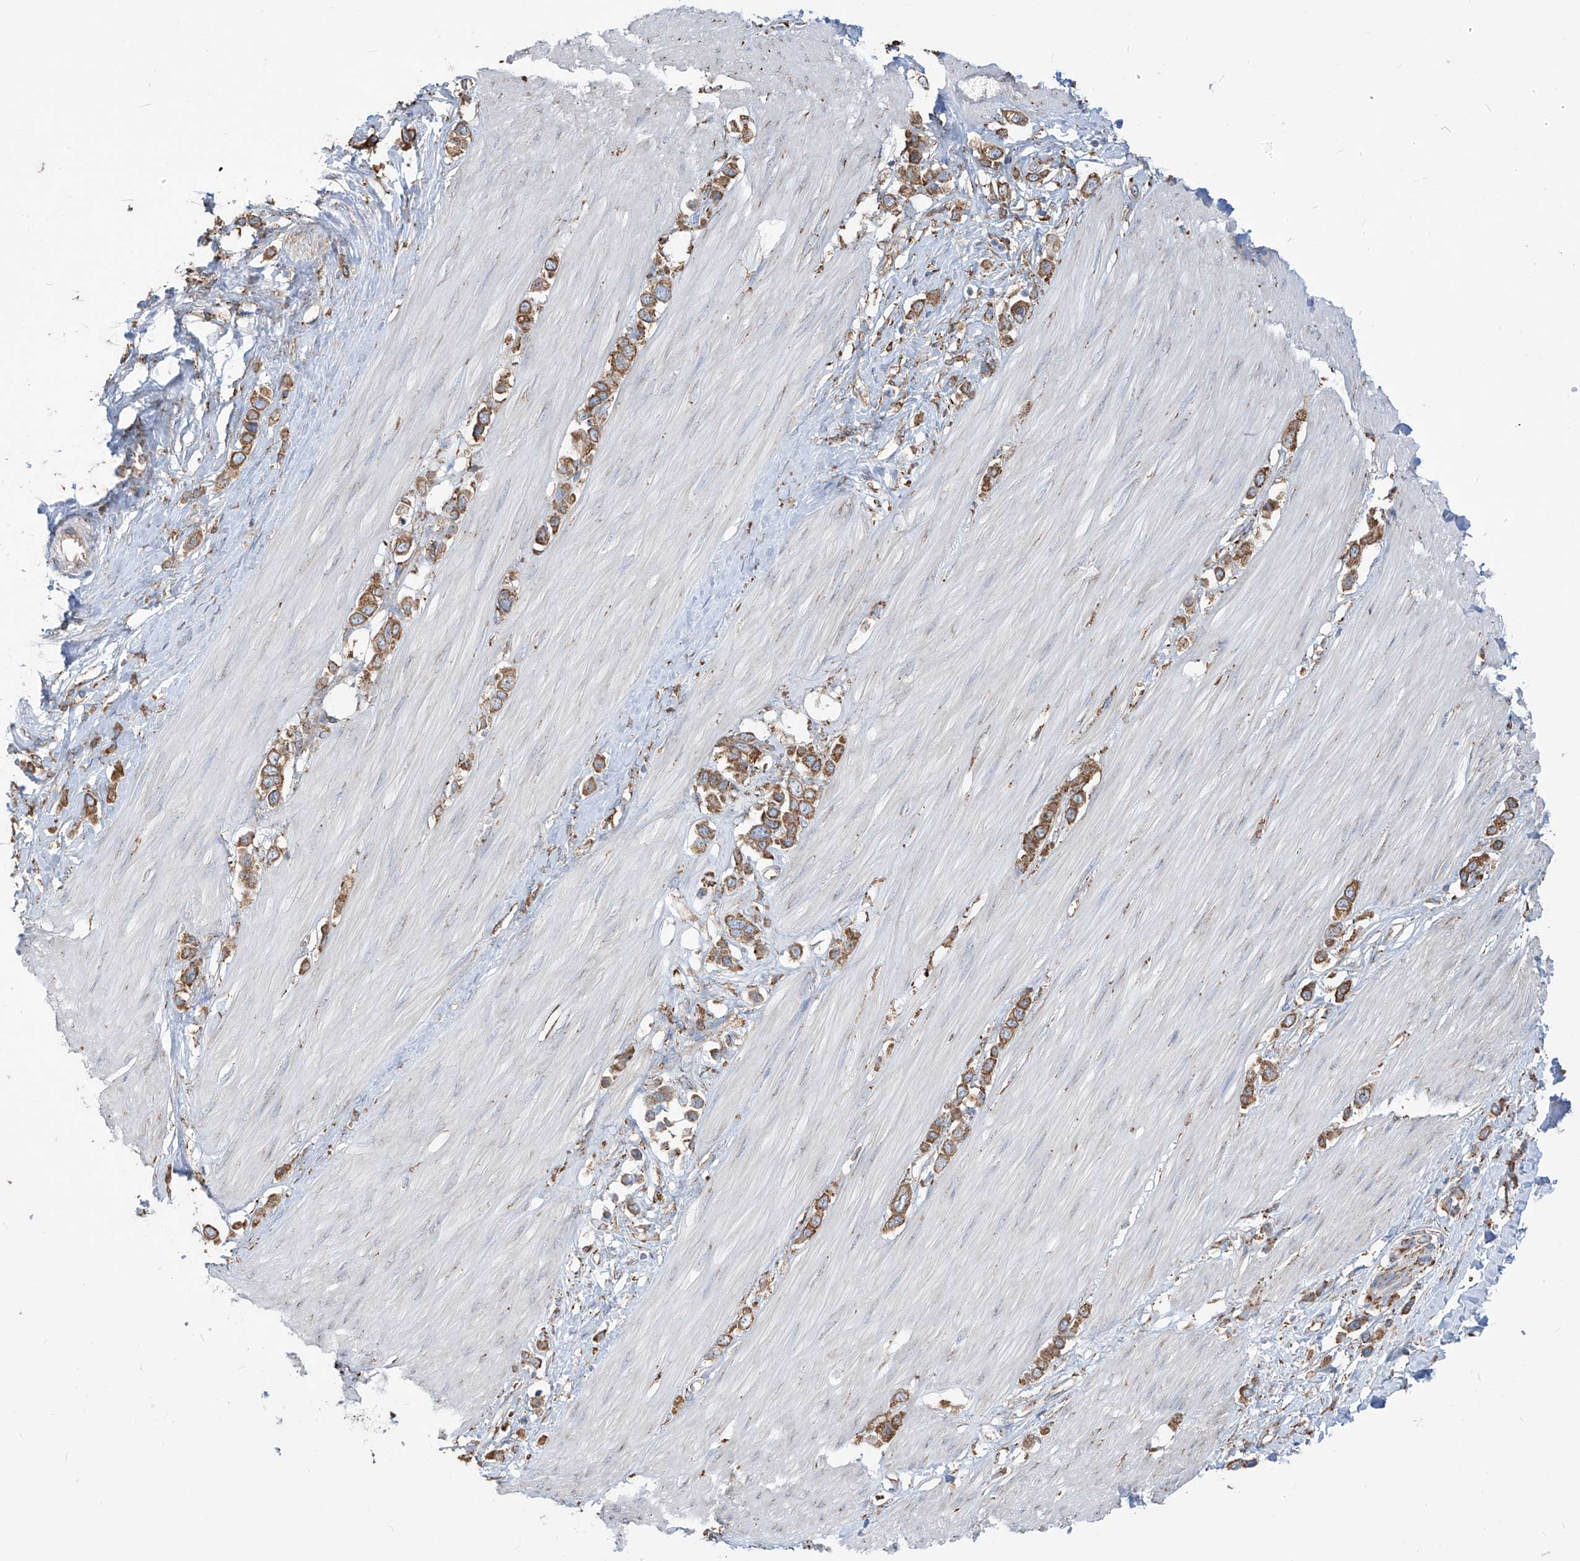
{"staining": {"intensity": "moderate", "quantity": ">75%", "location": "cytoplasmic/membranous"}, "tissue": "stomach cancer", "cell_type": "Tumor cells", "image_type": "cancer", "snomed": [{"axis": "morphology", "description": "Adenocarcinoma, NOS"}, {"axis": "topography", "description": "Stomach"}], "caption": "Stomach cancer (adenocarcinoma) stained with DAB IHC exhibits medium levels of moderate cytoplasmic/membranous staining in approximately >75% of tumor cells.", "gene": "PDIA6", "patient": {"sex": "female", "age": 65}}